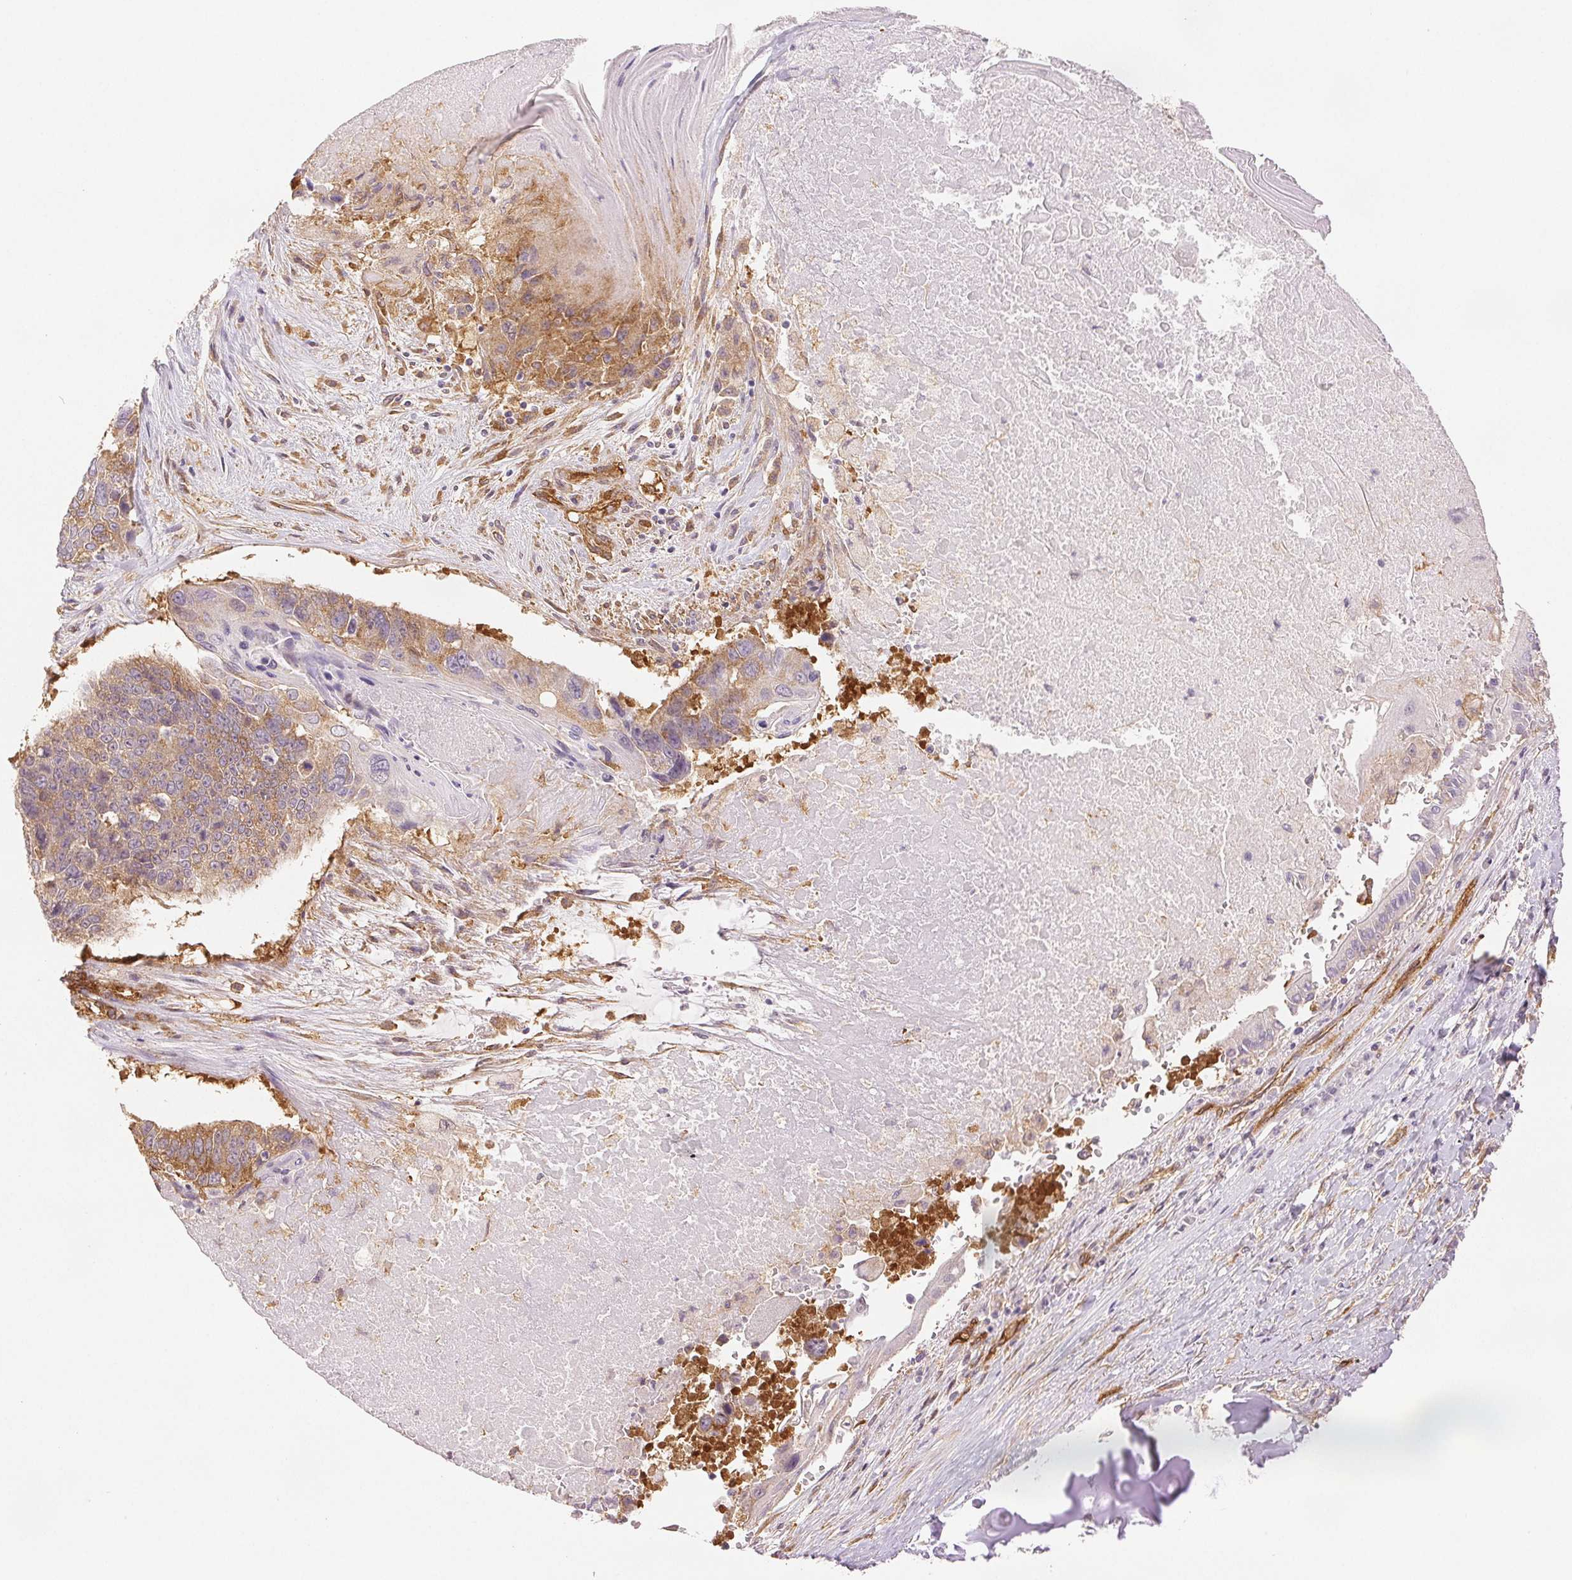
{"staining": {"intensity": "moderate", "quantity": ">75%", "location": "cytoplasmic/membranous"}, "tissue": "lung cancer", "cell_type": "Tumor cells", "image_type": "cancer", "snomed": [{"axis": "morphology", "description": "Squamous cell carcinoma, NOS"}, {"axis": "topography", "description": "Lung"}], "caption": "DAB immunohistochemical staining of lung cancer displays moderate cytoplasmic/membranous protein staining in approximately >75% of tumor cells. Using DAB (3,3'-diaminobenzidine) (brown) and hematoxylin (blue) stains, captured at high magnification using brightfield microscopy.", "gene": "DIAPH2", "patient": {"sex": "male", "age": 73}}